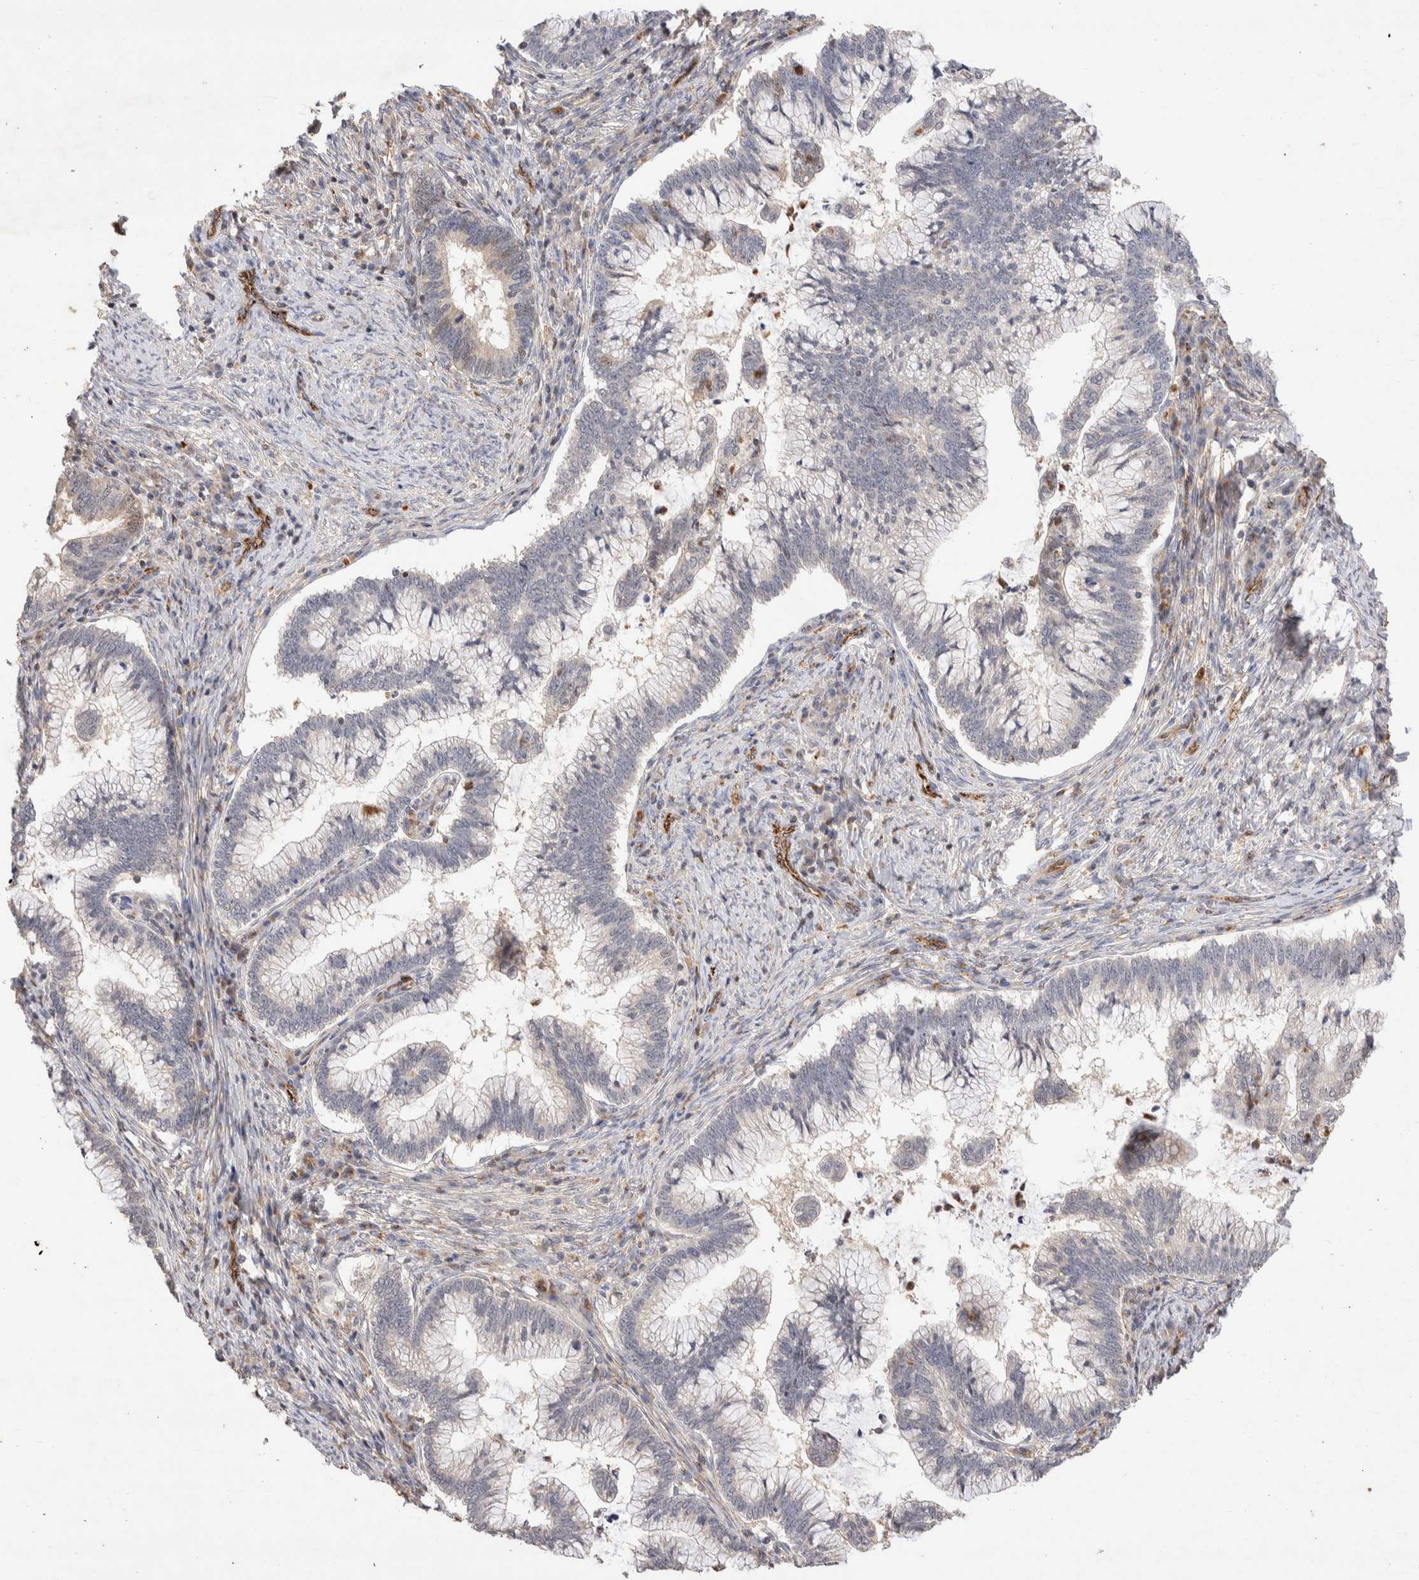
{"staining": {"intensity": "negative", "quantity": "none", "location": "none"}, "tissue": "cervical cancer", "cell_type": "Tumor cells", "image_type": "cancer", "snomed": [{"axis": "morphology", "description": "Adenocarcinoma, NOS"}, {"axis": "topography", "description": "Cervix"}], "caption": "DAB immunohistochemical staining of cervical adenocarcinoma shows no significant positivity in tumor cells.", "gene": "NSMAF", "patient": {"sex": "female", "age": 36}}